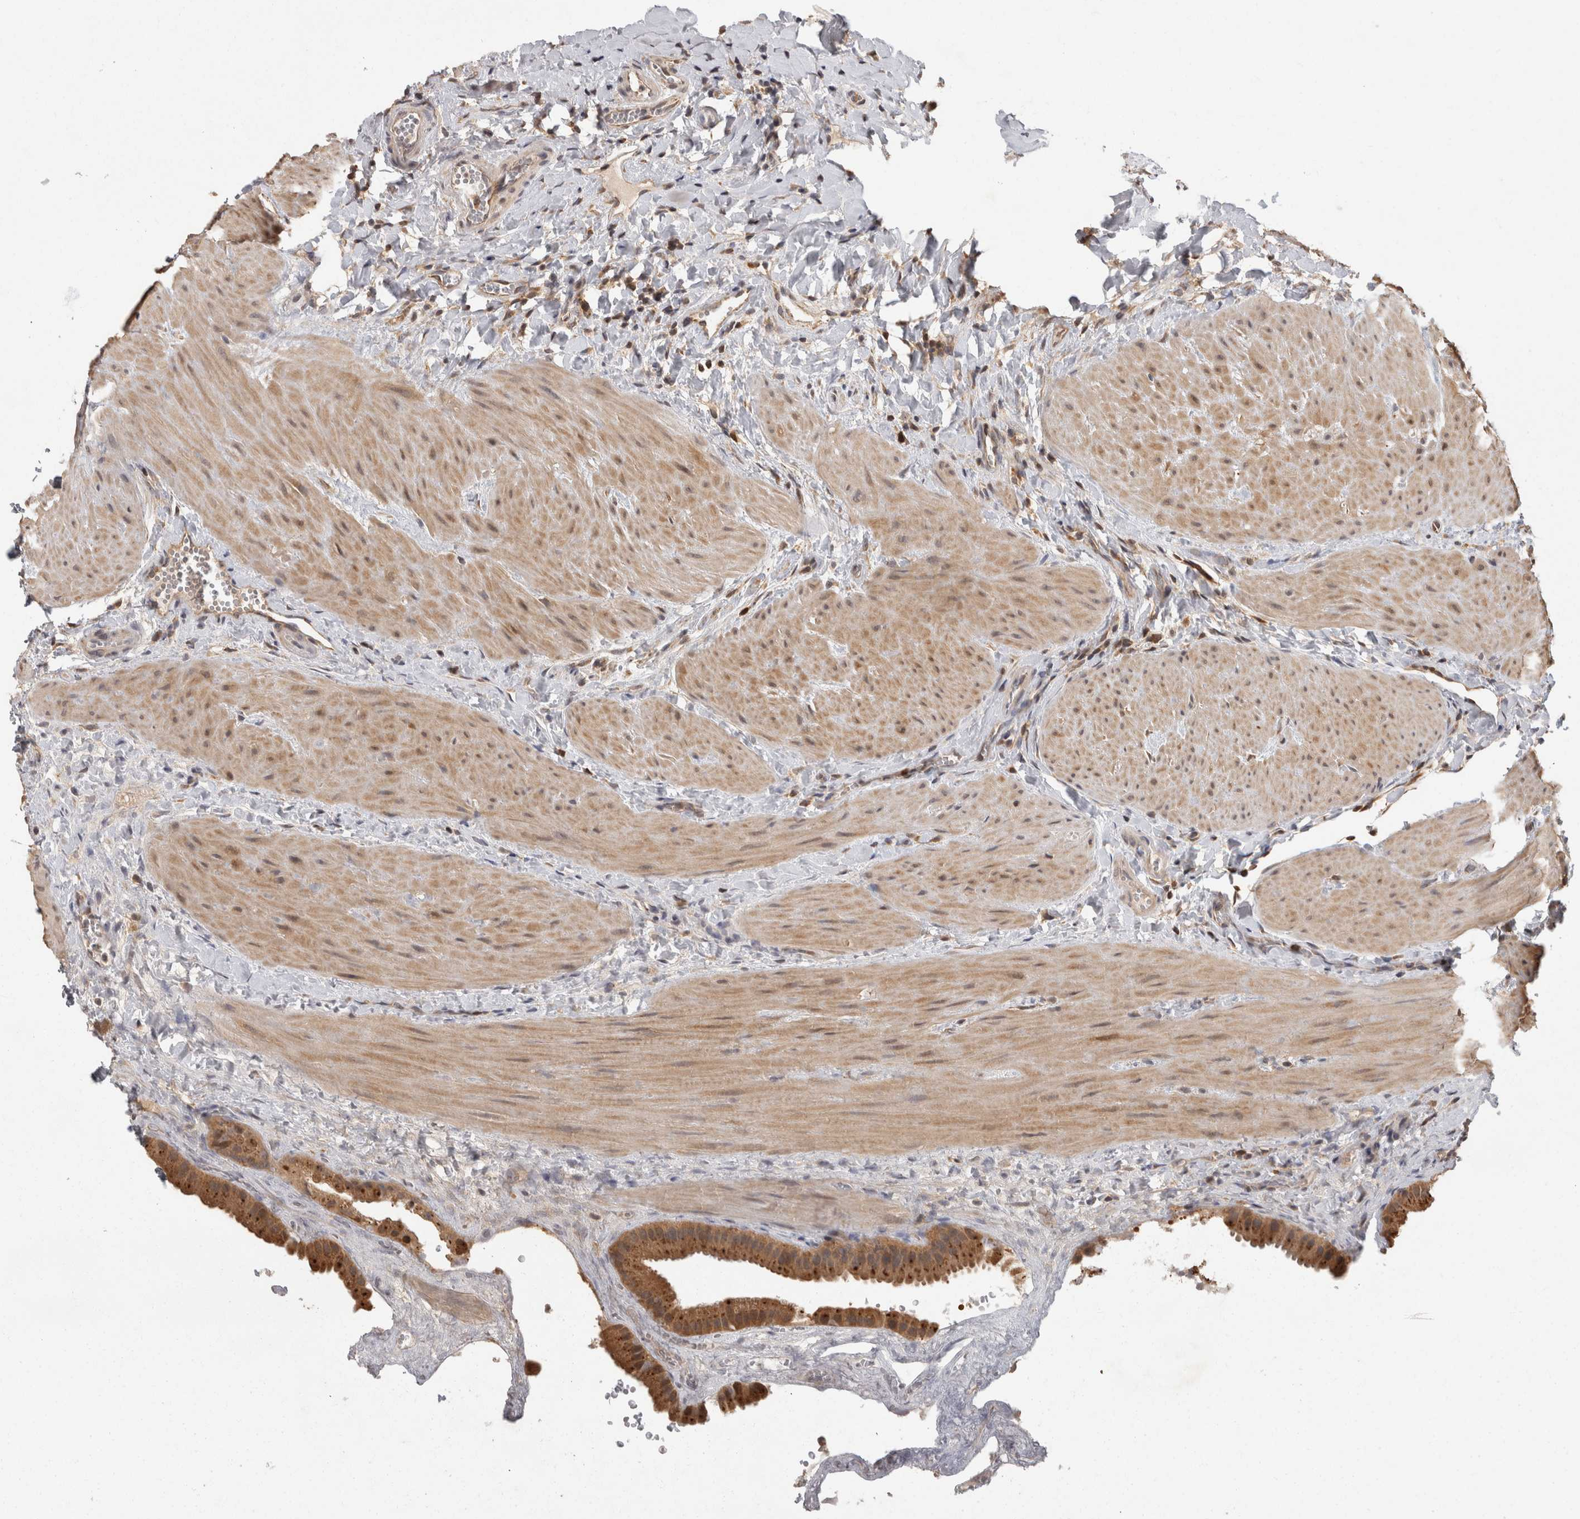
{"staining": {"intensity": "moderate", "quantity": ">75%", "location": "cytoplasmic/membranous"}, "tissue": "gallbladder", "cell_type": "Glandular cells", "image_type": "normal", "snomed": [{"axis": "morphology", "description": "Normal tissue, NOS"}, {"axis": "topography", "description": "Gallbladder"}], "caption": "The photomicrograph shows a brown stain indicating the presence of a protein in the cytoplasmic/membranous of glandular cells in gallbladder. Using DAB (brown) and hematoxylin (blue) stains, captured at high magnification using brightfield microscopy.", "gene": "ACAT2", "patient": {"sex": "male", "age": 55}}